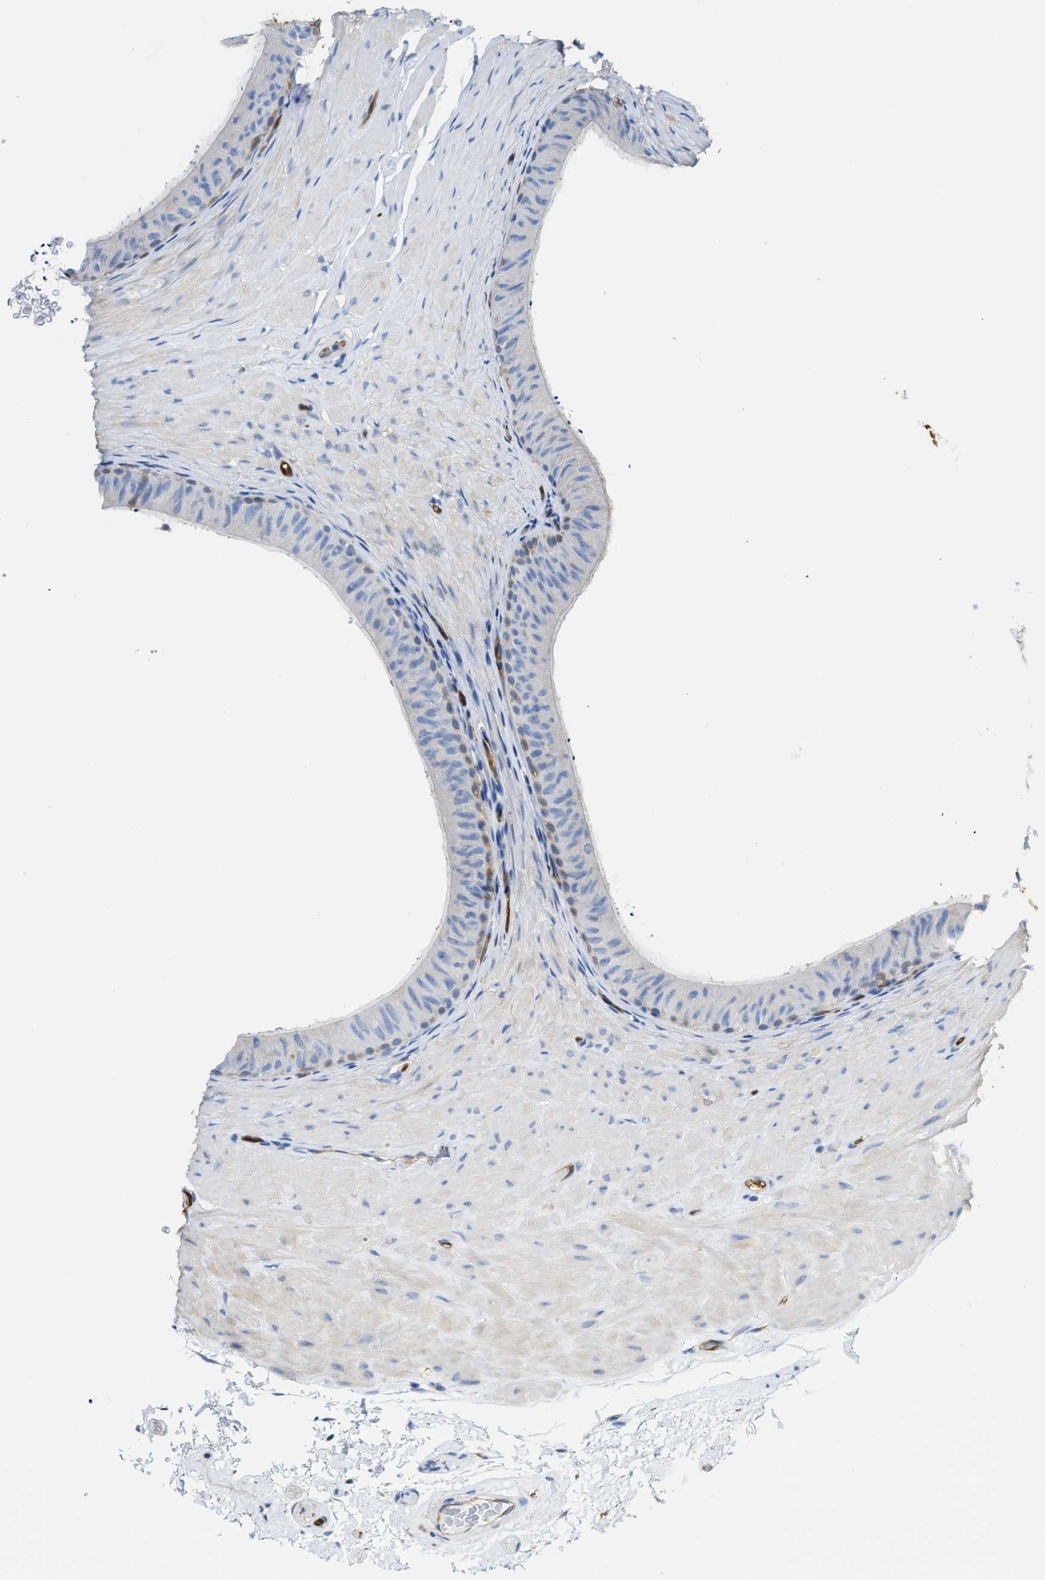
{"staining": {"intensity": "weak", "quantity": "<25%", "location": "cytoplasmic/membranous"}, "tissue": "epididymis", "cell_type": "Glandular cells", "image_type": "normal", "snomed": [{"axis": "morphology", "description": "Normal tissue, NOS"}, {"axis": "topography", "description": "Epididymis"}], "caption": "Immunohistochemical staining of unremarkable epididymis shows no significant staining in glandular cells. (Immunohistochemistry (ihc), brightfield microscopy, high magnification).", "gene": "ASS1", "patient": {"sex": "male", "age": 34}}